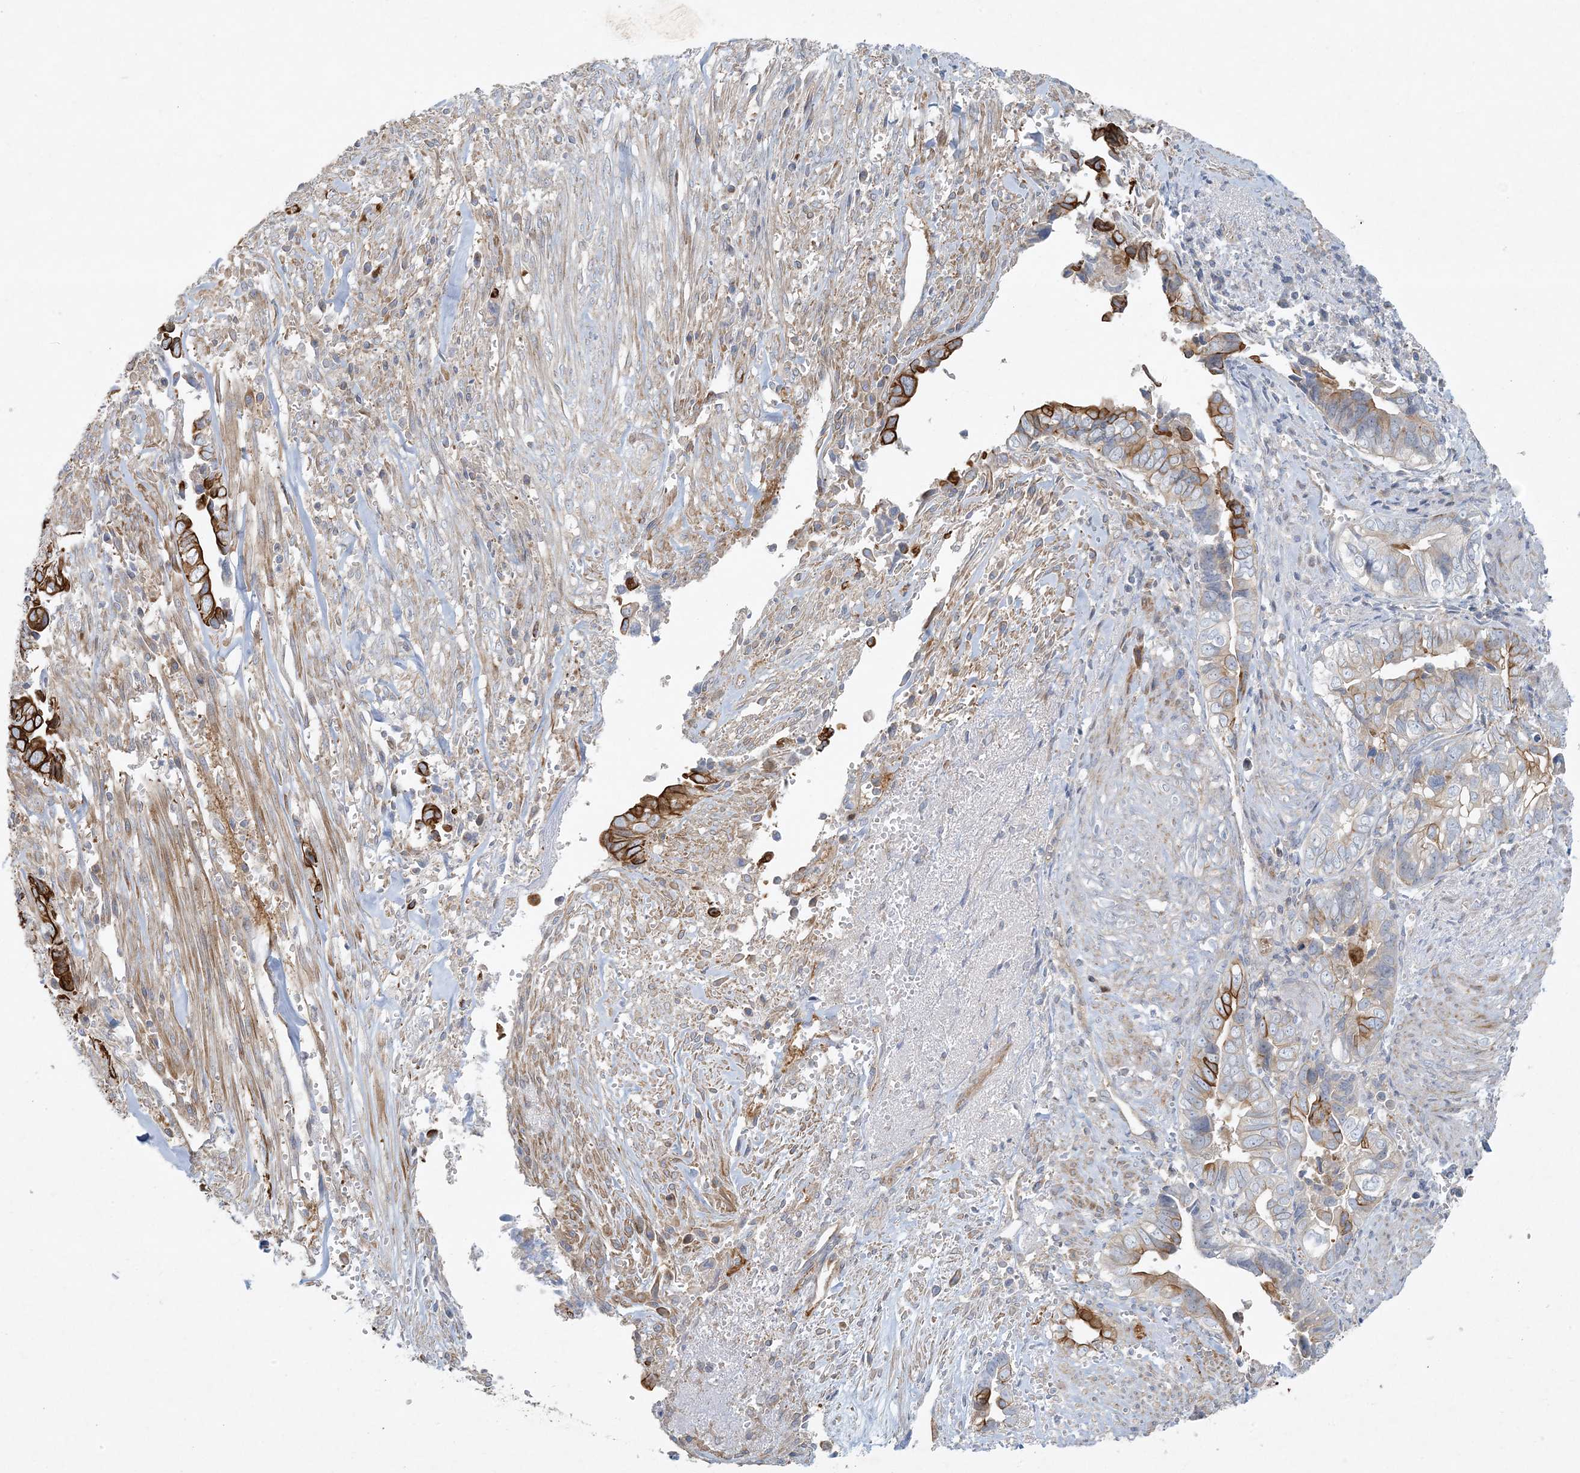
{"staining": {"intensity": "strong", "quantity": "25%-75%", "location": "cytoplasmic/membranous"}, "tissue": "liver cancer", "cell_type": "Tumor cells", "image_type": "cancer", "snomed": [{"axis": "morphology", "description": "Cholangiocarcinoma"}, {"axis": "topography", "description": "Liver"}], "caption": "This image exhibits IHC staining of human liver cancer, with high strong cytoplasmic/membranous staining in approximately 25%-75% of tumor cells.", "gene": "PIK3R4", "patient": {"sex": "female", "age": 79}}